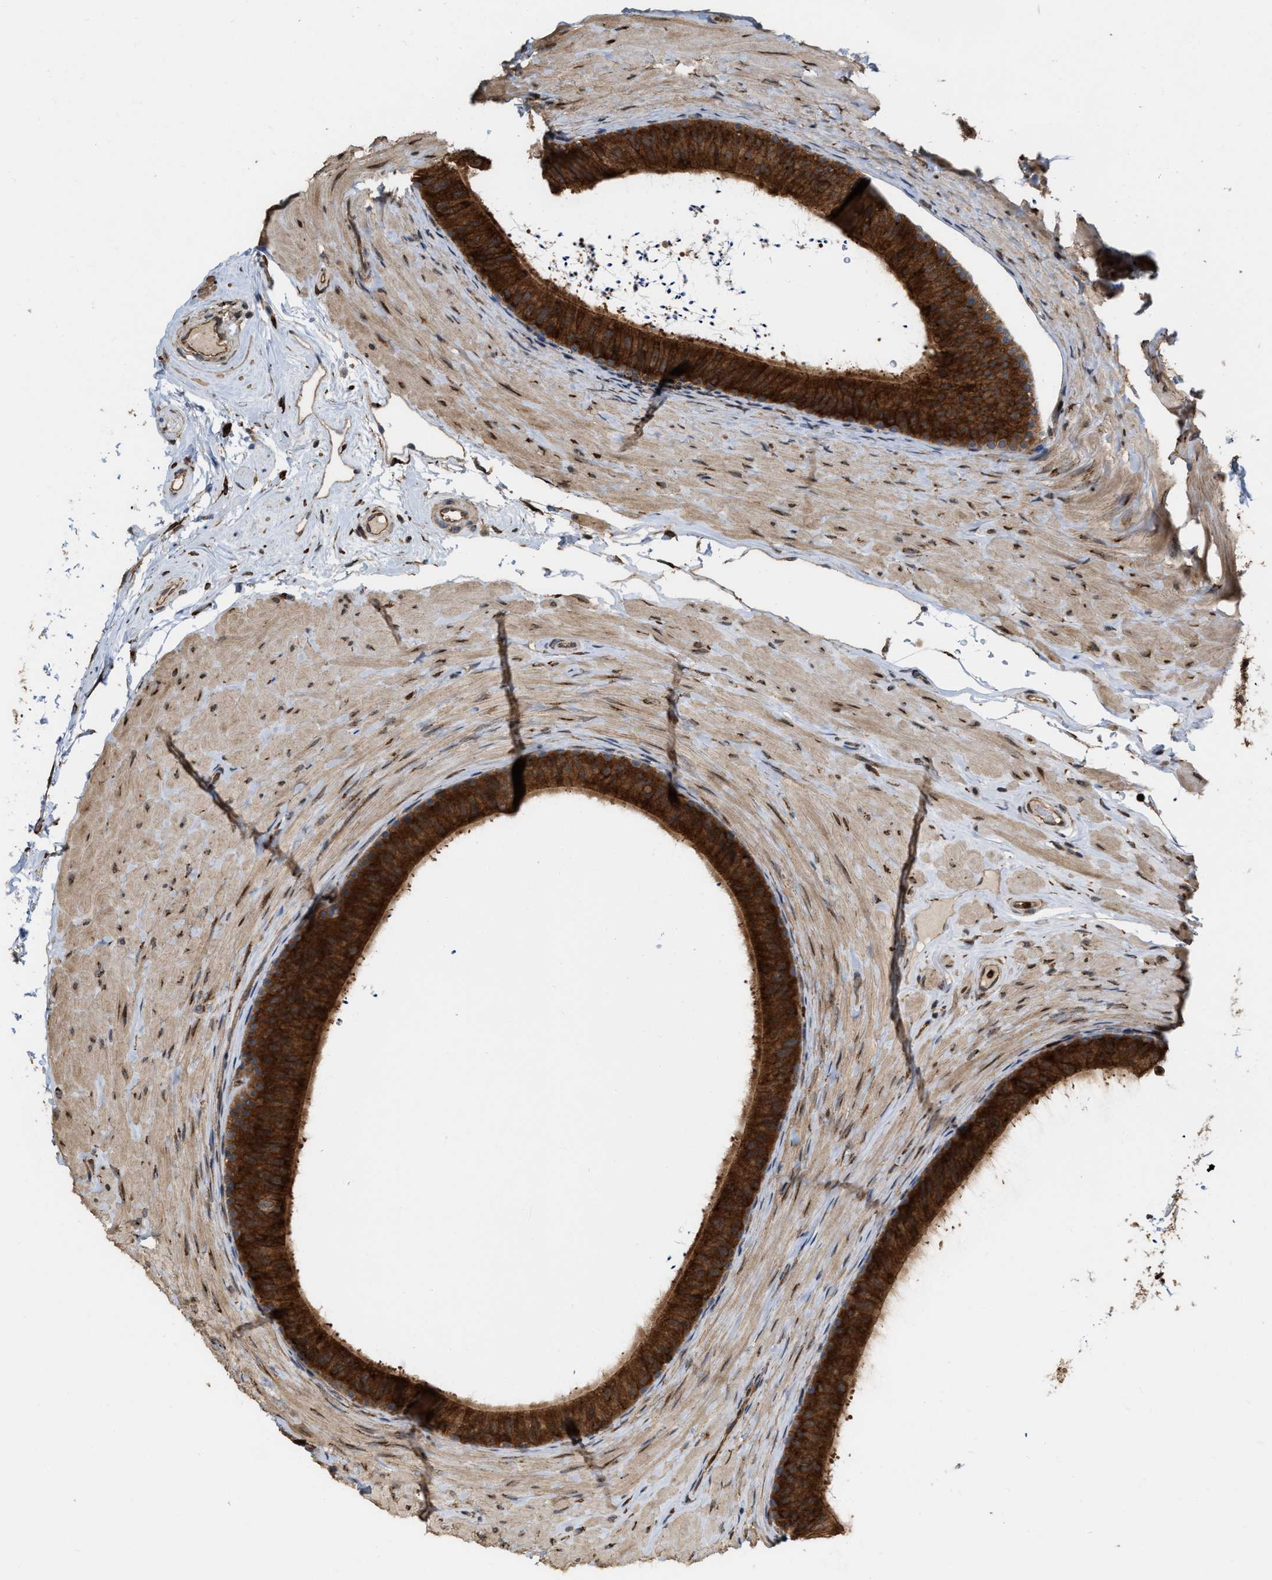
{"staining": {"intensity": "strong", "quantity": ">75%", "location": "cytoplasmic/membranous"}, "tissue": "epididymis", "cell_type": "Glandular cells", "image_type": "normal", "snomed": [{"axis": "morphology", "description": "Normal tissue, NOS"}, {"axis": "topography", "description": "Epididymis"}], "caption": "The image reveals staining of unremarkable epididymis, revealing strong cytoplasmic/membranous protein staining (brown color) within glandular cells.", "gene": "IQCE", "patient": {"sex": "male", "age": 34}}